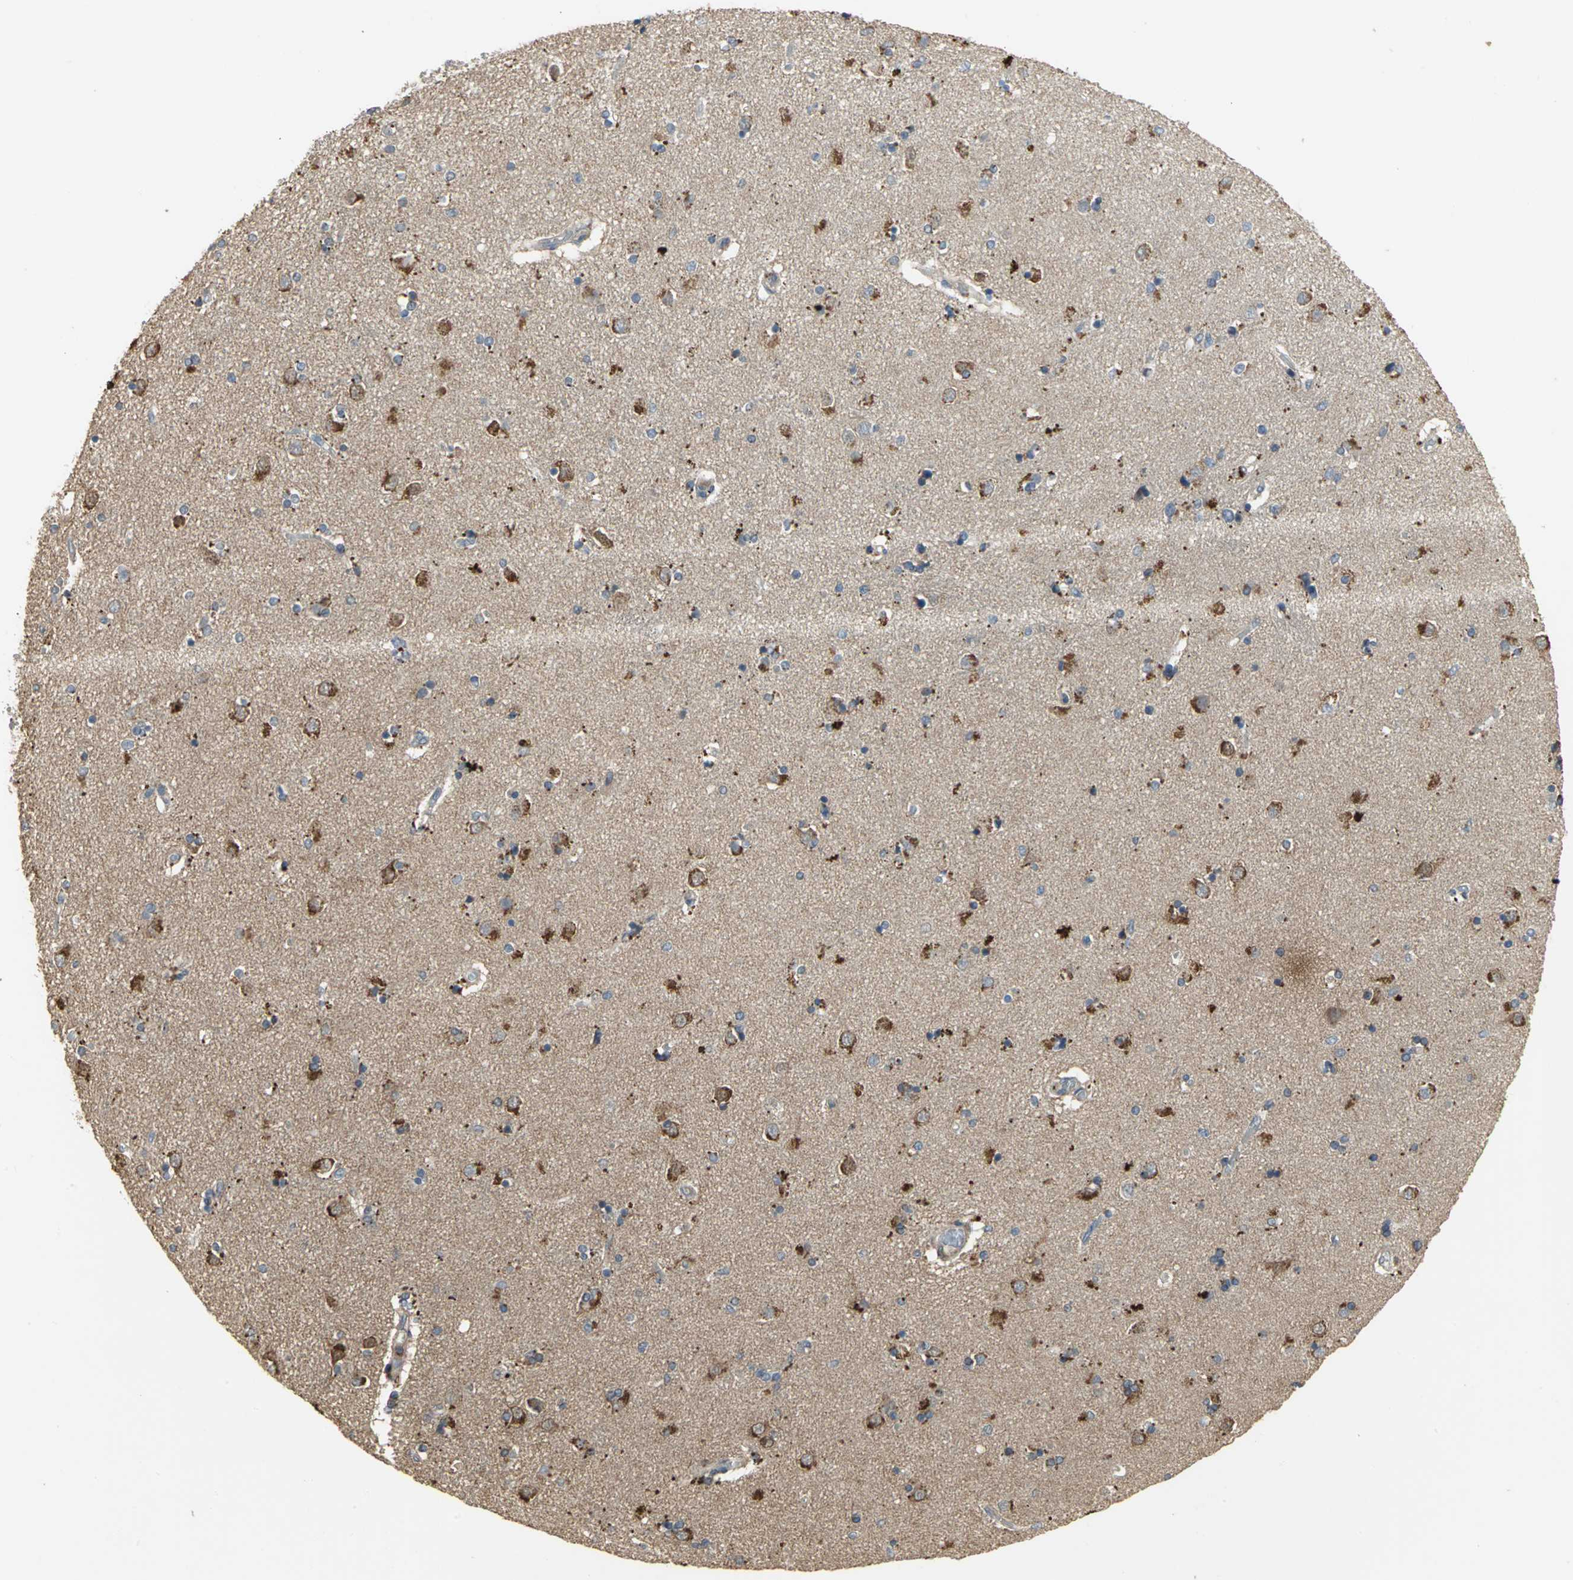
{"staining": {"intensity": "moderate", "quantity": "25%-75%", "location": "cytoplasmic/membranous"}, "tissue": "caudate", "cell_type": "Glial cells", "image_type": "normal", "snomed": [{"axis": "morphology", "description": "Normal tissue, NOS"}, {"axis": "topography", "description": "Lateral ventricle wall"}], "caption": "Immunohistochemistry (IHC) histopathology image of normal human caudate stained for a protein (brown), which exhibits medium levels of moderate cytoplasmic/membranous positivity in about 25%-75% of glial cells.", "gene": "MET", "patient": {"sex": "female", "age": 54}}